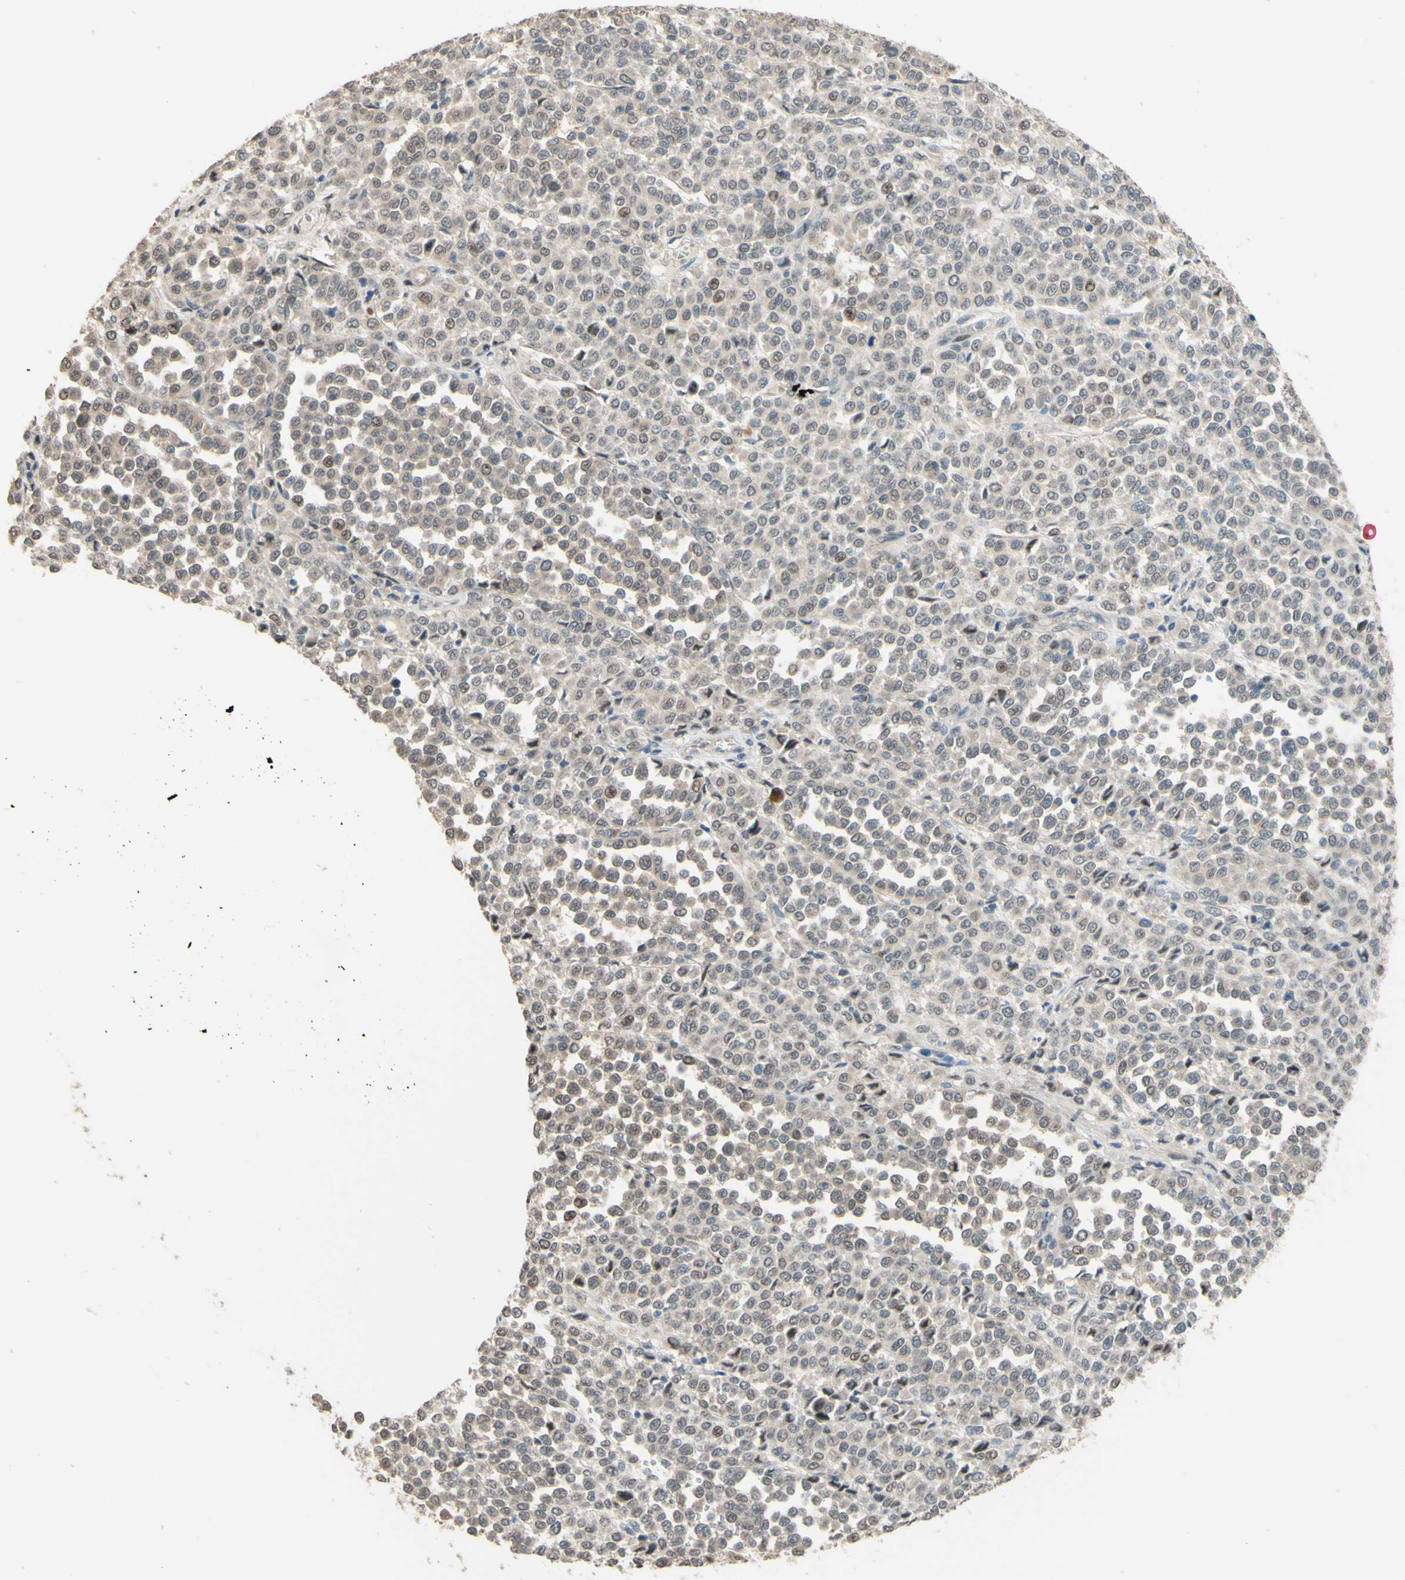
{"staining": {"intensity": "weak", "quantity": "<25%", "location": "cytoplasmic/membranous,nuclear"}, "tissue": "melanoma", "cell_type": "Tumor cells", "image_type": "cancer", "snomed": [{"axis": "morphology", "description": "Malignant melanoma, Metastatic site"}, {"axis": "topography", "description": "Pancreas"}], "caption": "Melanoma was stained to show a protein in brown. There is no significant expression in tumor cells. (Brightfield microscopy of DAB IHC at high magnification).", "gene": "SMIM19", "patient": {"sex": "female", "age": 30}}